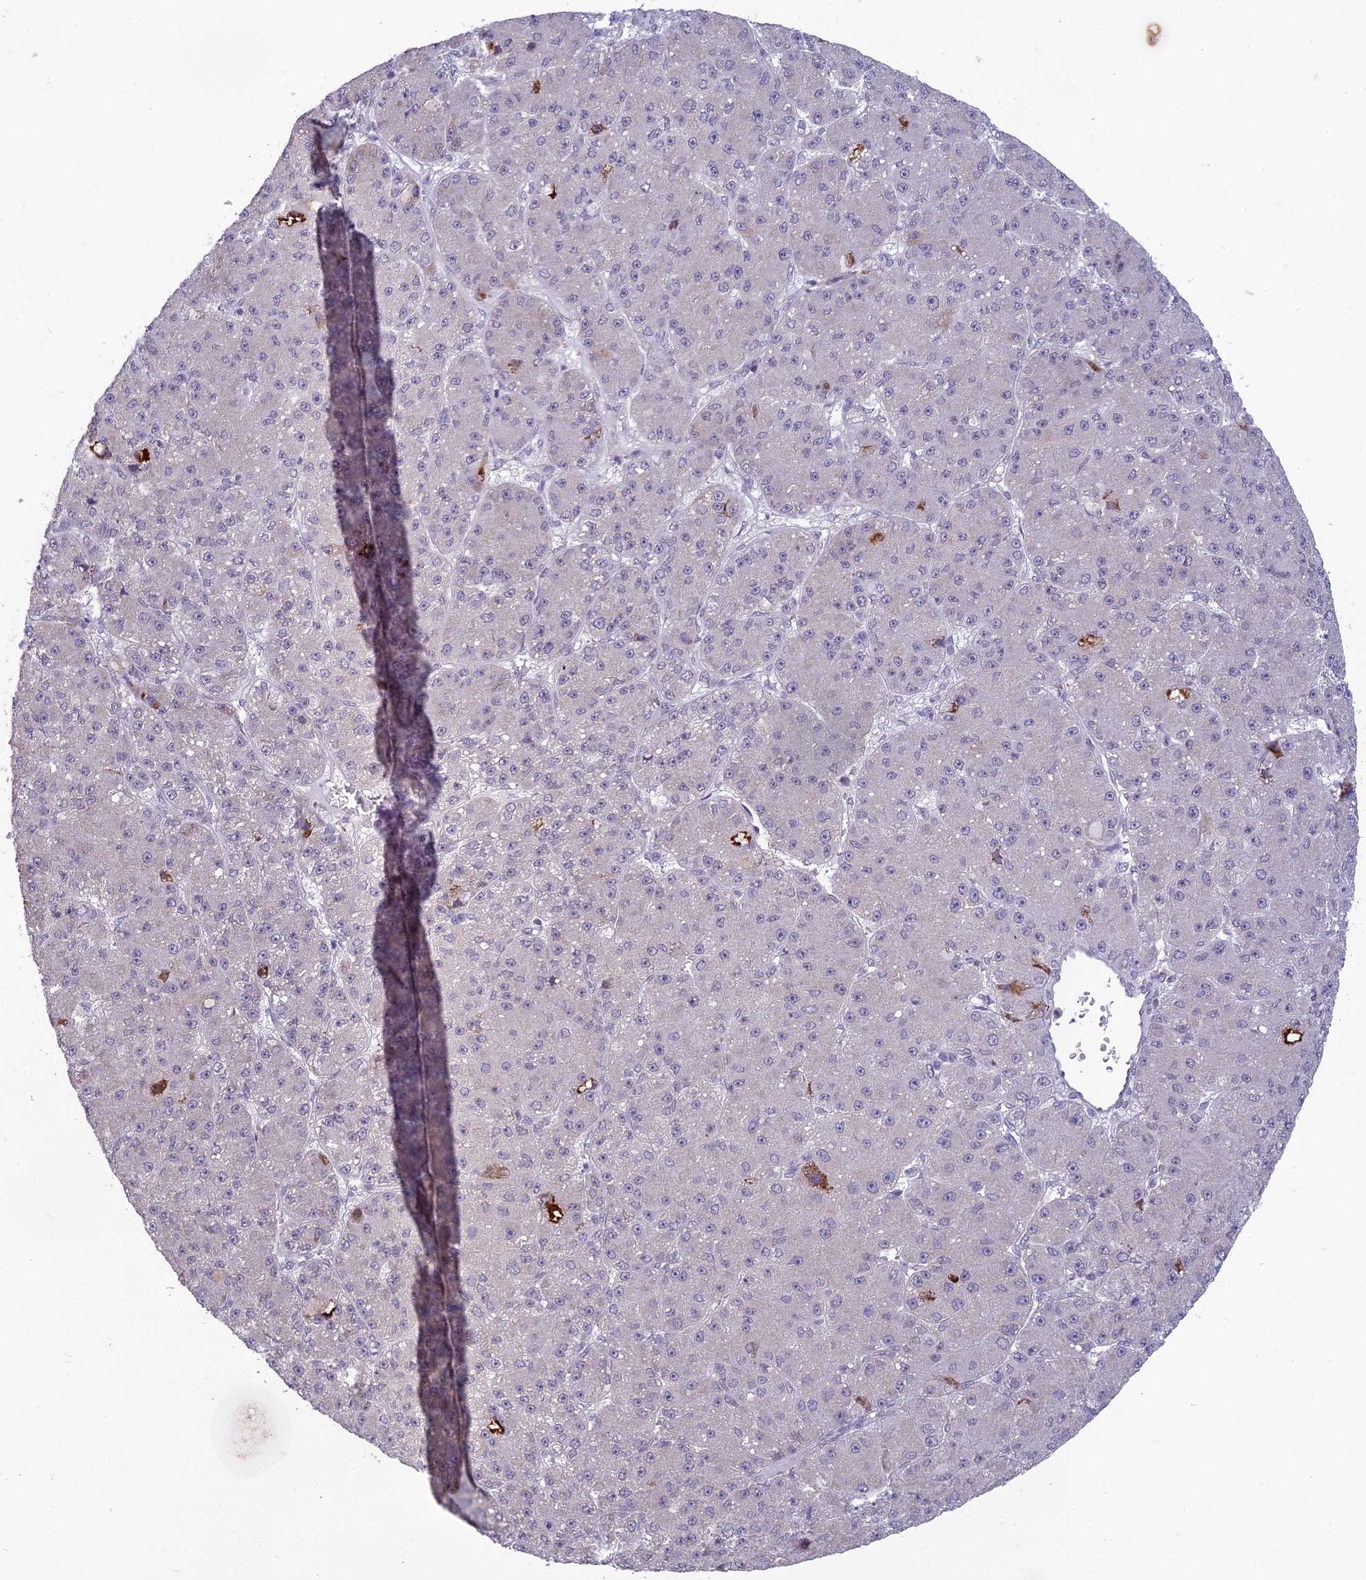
{"staining": {"intensity": "negative", "quantity": "none", "location": "none"}, "tissue": "liver cancer", "cell_type": "Tumor cells", "image_type": "cancer", "snomed": [{"axis": "morphology", "description": "Carcinoma, Hepatocellular, NOS"}, {"axis": "topography", "description": "Liver"}], "caption": "Tumor cells show no significant protein expression in liver cancer (hepatocellular carcinoma). (DAB IHC visualized using brightfield microscopy, high magnification).", "gene": "DTX2", "patient": {"sex": "male", "age": 67}}